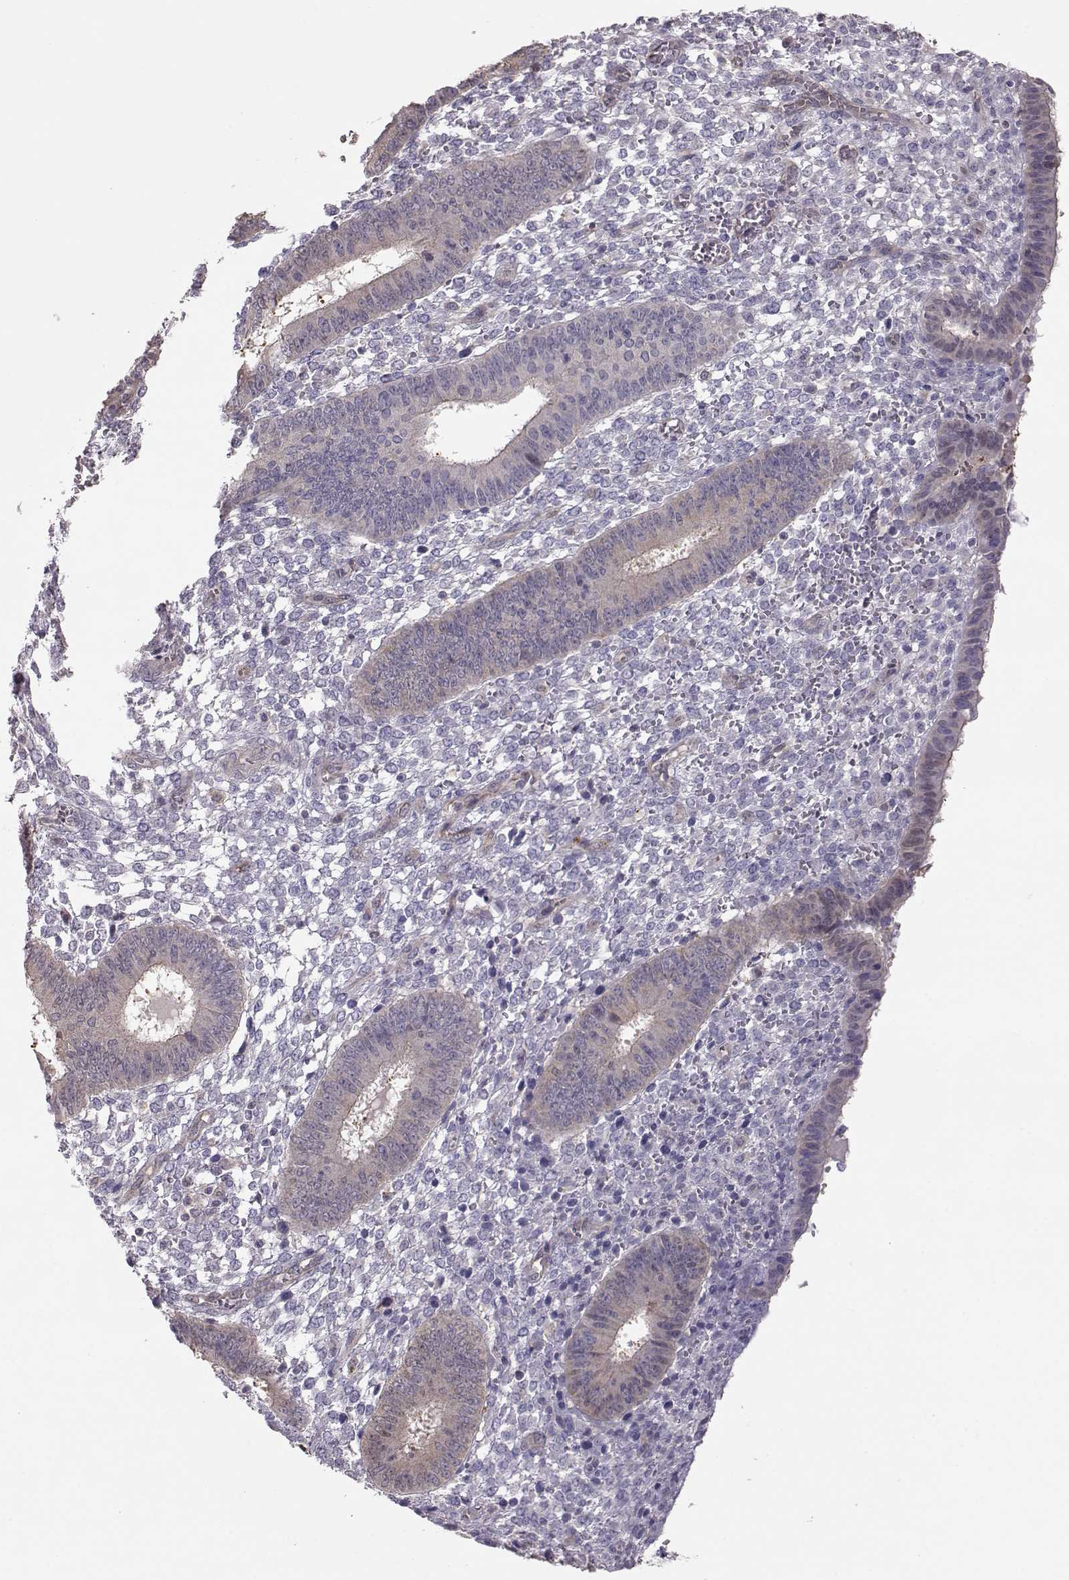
{"staining": {"intensity": "negative", "quantity": "none", "location": "none"}, "tissue": "endometrium", "cell_type": "Cells in endometrial stroma", "image_type": "normal", "snomed": [{"axis": "morphology", "description": "Normal tissue, NOS"}, {"axis": "topography", "description": "Endometrium"}], "caption": "Immunohistochemistry (IHC) micrograph of unremarkable endometrium stained for a protein (brown), which shows no positivity in cells in endometrial stroma. The staining is performed using DAB brown chromogen with nuclei counter-stained in using hematoxylin.", "gene": "NCAM2", "patient": {"sex": "female", "age": 42}}